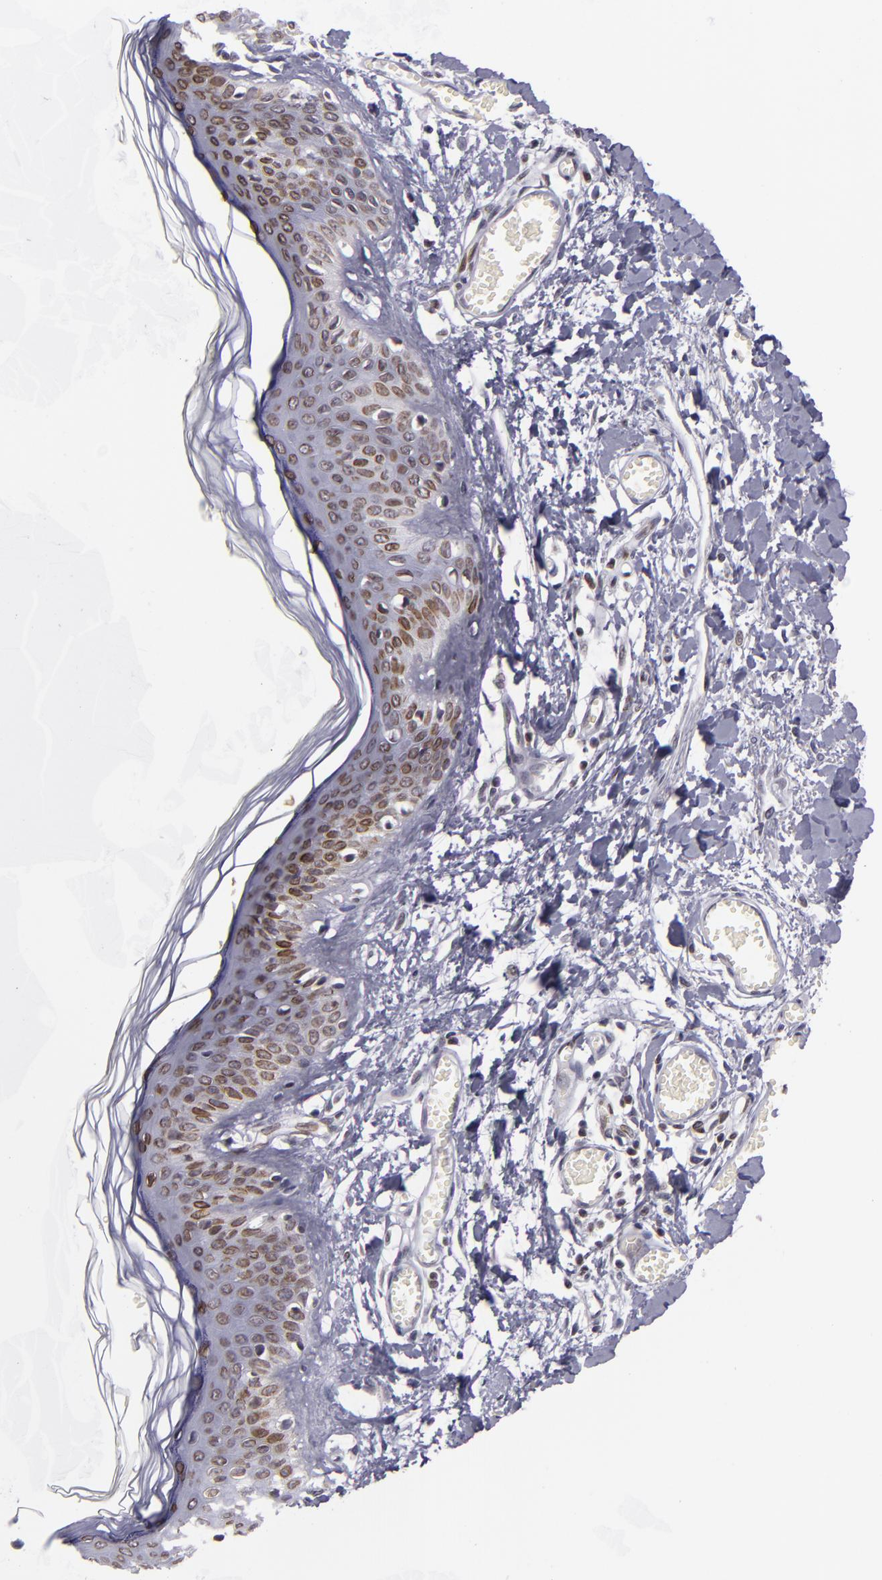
{"staining": {"intensity": "negative", "quantity": "none", "location": "none"}, "tissue": "skin", "cell_type": "Fibroblasts", "image_type": "normal", "snomed": [{"axis": "morphology", "description": "Normal tissue, NOS"}, {"axis": "morphology", "description": "Sarcoma, NOS"}, {"axis": "topography", "description": "Skin"}, {"axis": "topography", "description": "Soft tissue"}], "caption": "Fibroblasts show no significant protein positivity in benign skin. The staining is performed using DAB (3,3'-diaminobenzidine) brown chromogen with nuclei counter-stained in using hematoxylin.", "gene": "EMD", "patient": {"sex": "female", "age": 51}}